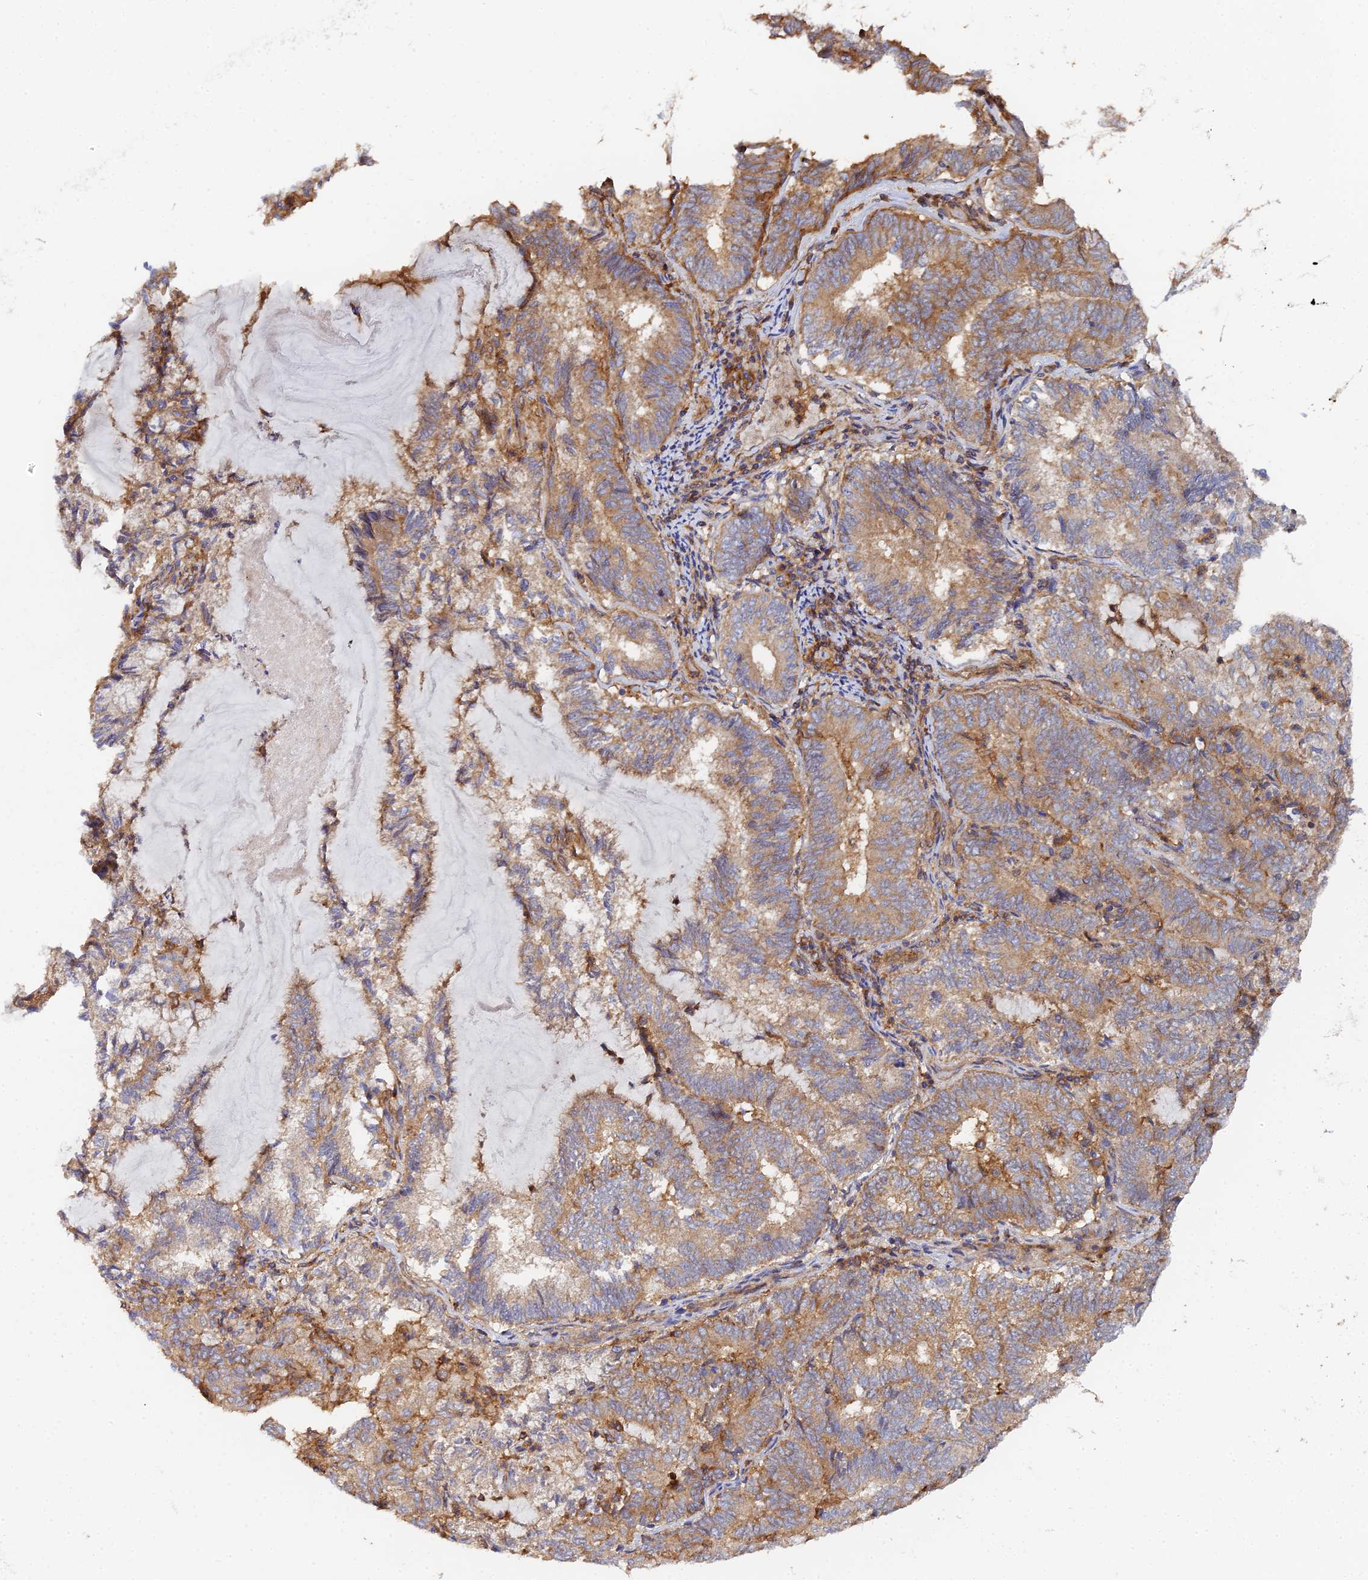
{"staining": {"intensity": "moderate", "quantity": ">75%", "location": "cytoplasmic/membranous"}, "tissue": "endometrial cancer", "cell_type": "Tumor cells", "image_type": "cancer", "snomed": [{"axis": "morphology", "description": "Adenocarcinoma, NOS"}, {"axis": "topography", "description": "Endometrium"}], "caption": "This histopathology image reveals endometrial cancer stained with immunohistochemistry to label a protein in brown. The cytoplasmic/membranous of tumor cells show moderate positivity for the protein. Nuclei are counter-stained blue.", "gene": "GNG5B", "patient": {"sex": "female", "age": 80}}